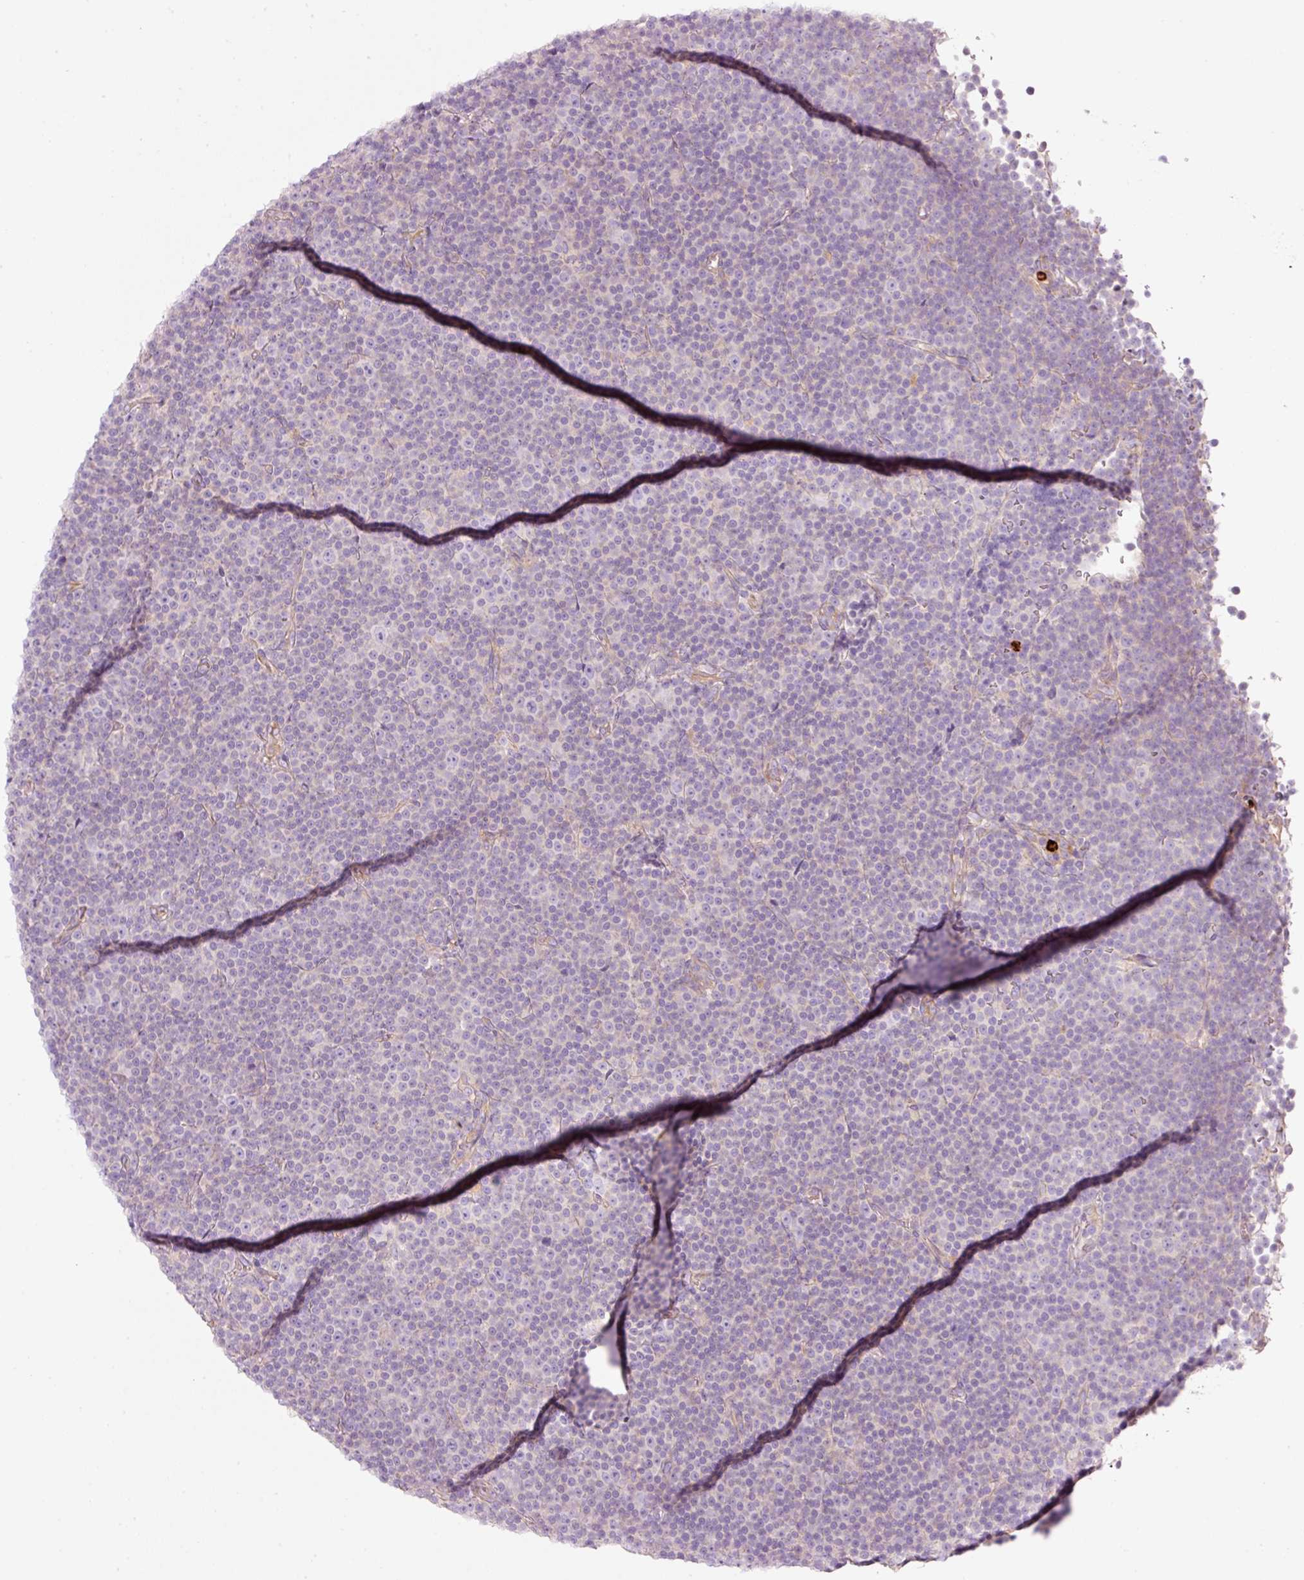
{"staining": {"intensity": "negative", "quantity": "none", "location": "none"}, "tissue": "lymphoma", "cell_type": "Tumor cells", "image_type": "cancer", "snomed": [{"axis": "morphology", "description": "Malignant lymphoma, non-Hodgkin's type, Low grade"}, {"axis": "topography", "description": "Lymph node"}], "caption": "High magnification brightfield microscopy of lymphoma stained with DAB (3,3'-diaminobenzidine) (brown) and counterstained with hematoxylin (blue): tumor cells show no significant positivity.", "gene": "MAP3K3", "patient": {"sex": "female", "age": 67}}